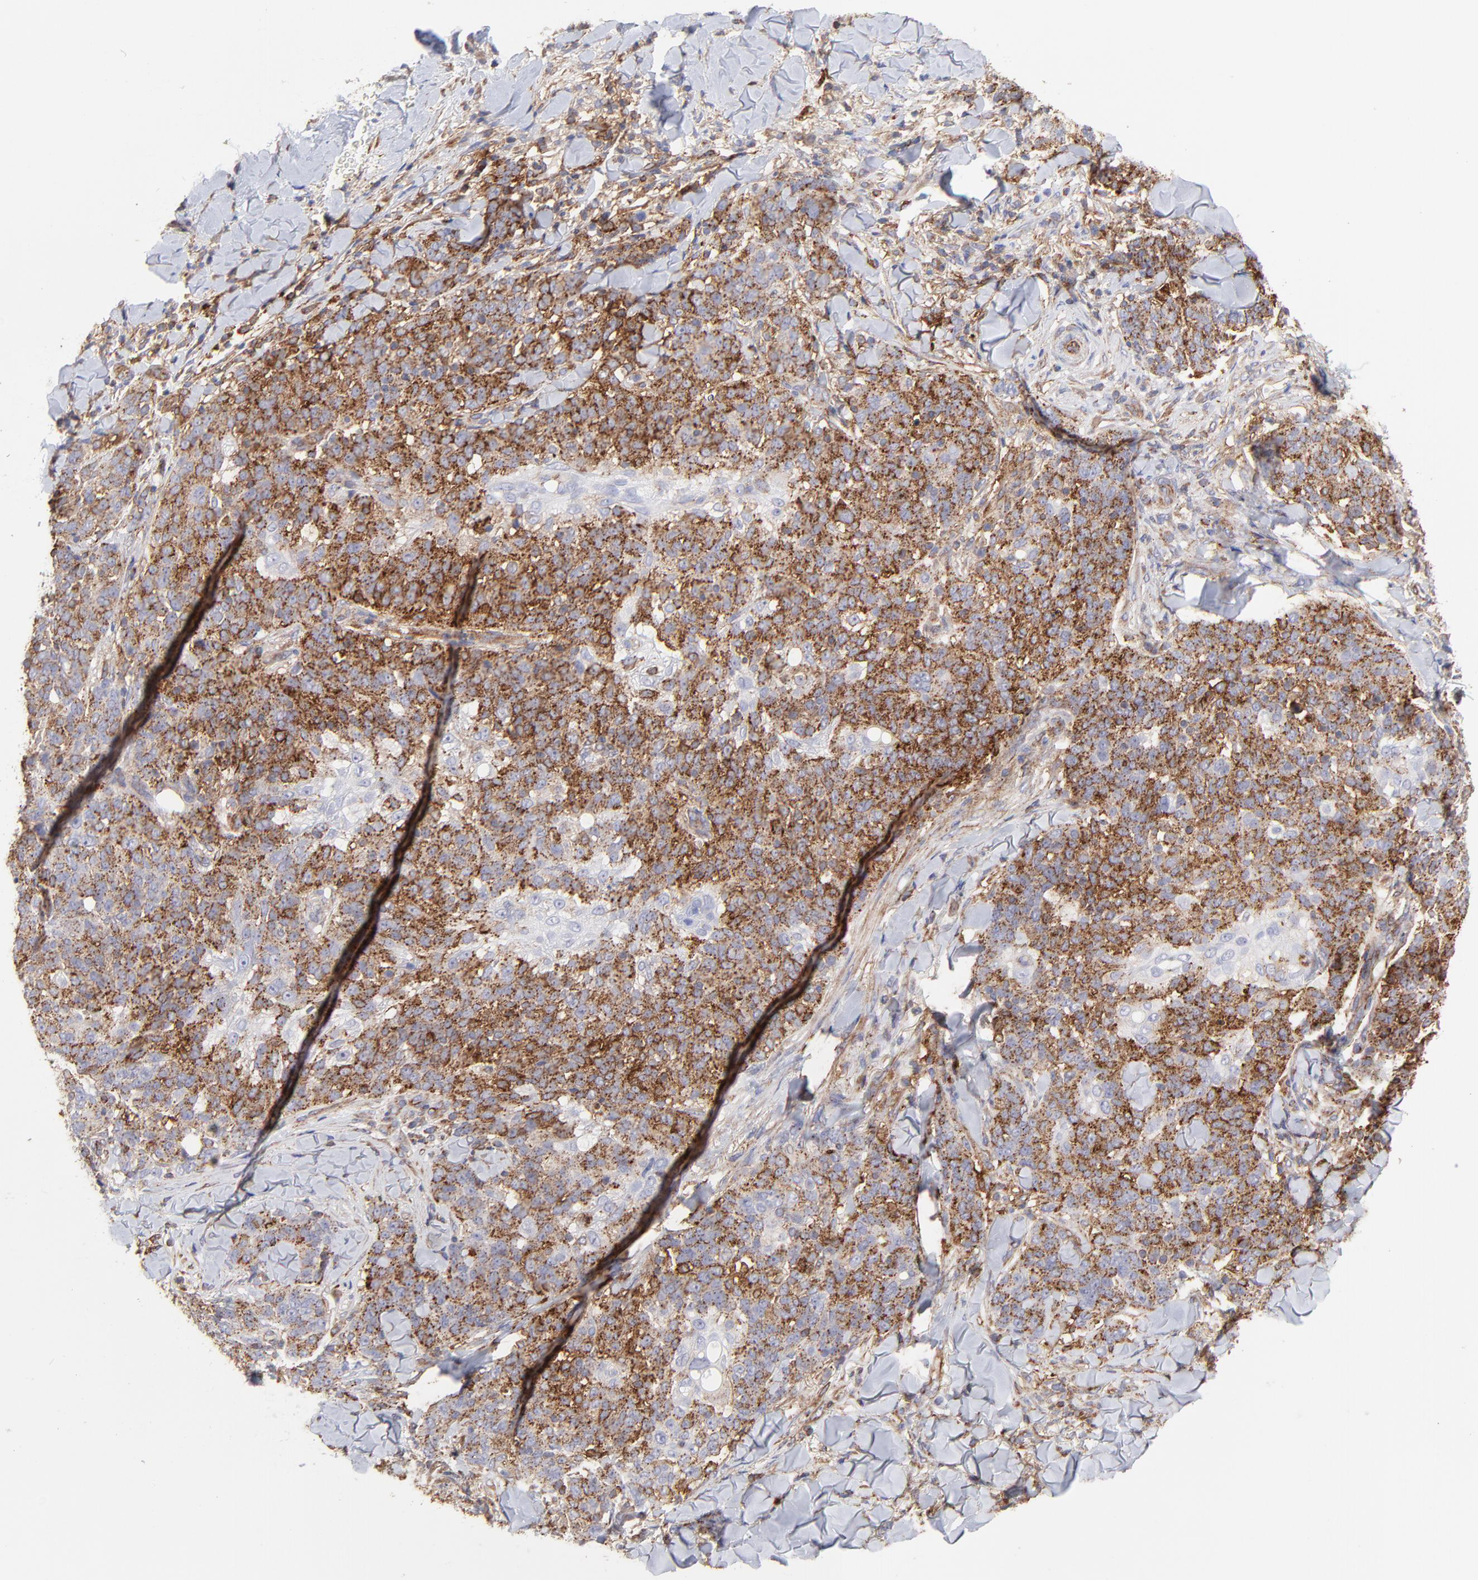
{"staining": {"intensity": "strong", "quantity": ">75%", "location": "cytoplasmic/membranous"}, "tissue": "skin cancer", "cell_type": "Tumor cells", "image_type": "cancer", "snomed": [{"axis": "morphology", "description": "Normal tissue, NOS"}, {"axis": "morphology", "description": "Squamous cell carcinoma, NOS"}, {"axis": "topography", "description": "Skin"}], "caption": "Strong cytoplasmic/membranous positivity for a protein is seen in approximately >75% of tumor cells of squamous cell carcinoma (skin) using immunohistochemistry (IHC).", "gene": "COX8C", "patient": {"sex": "female", "age": 83}}